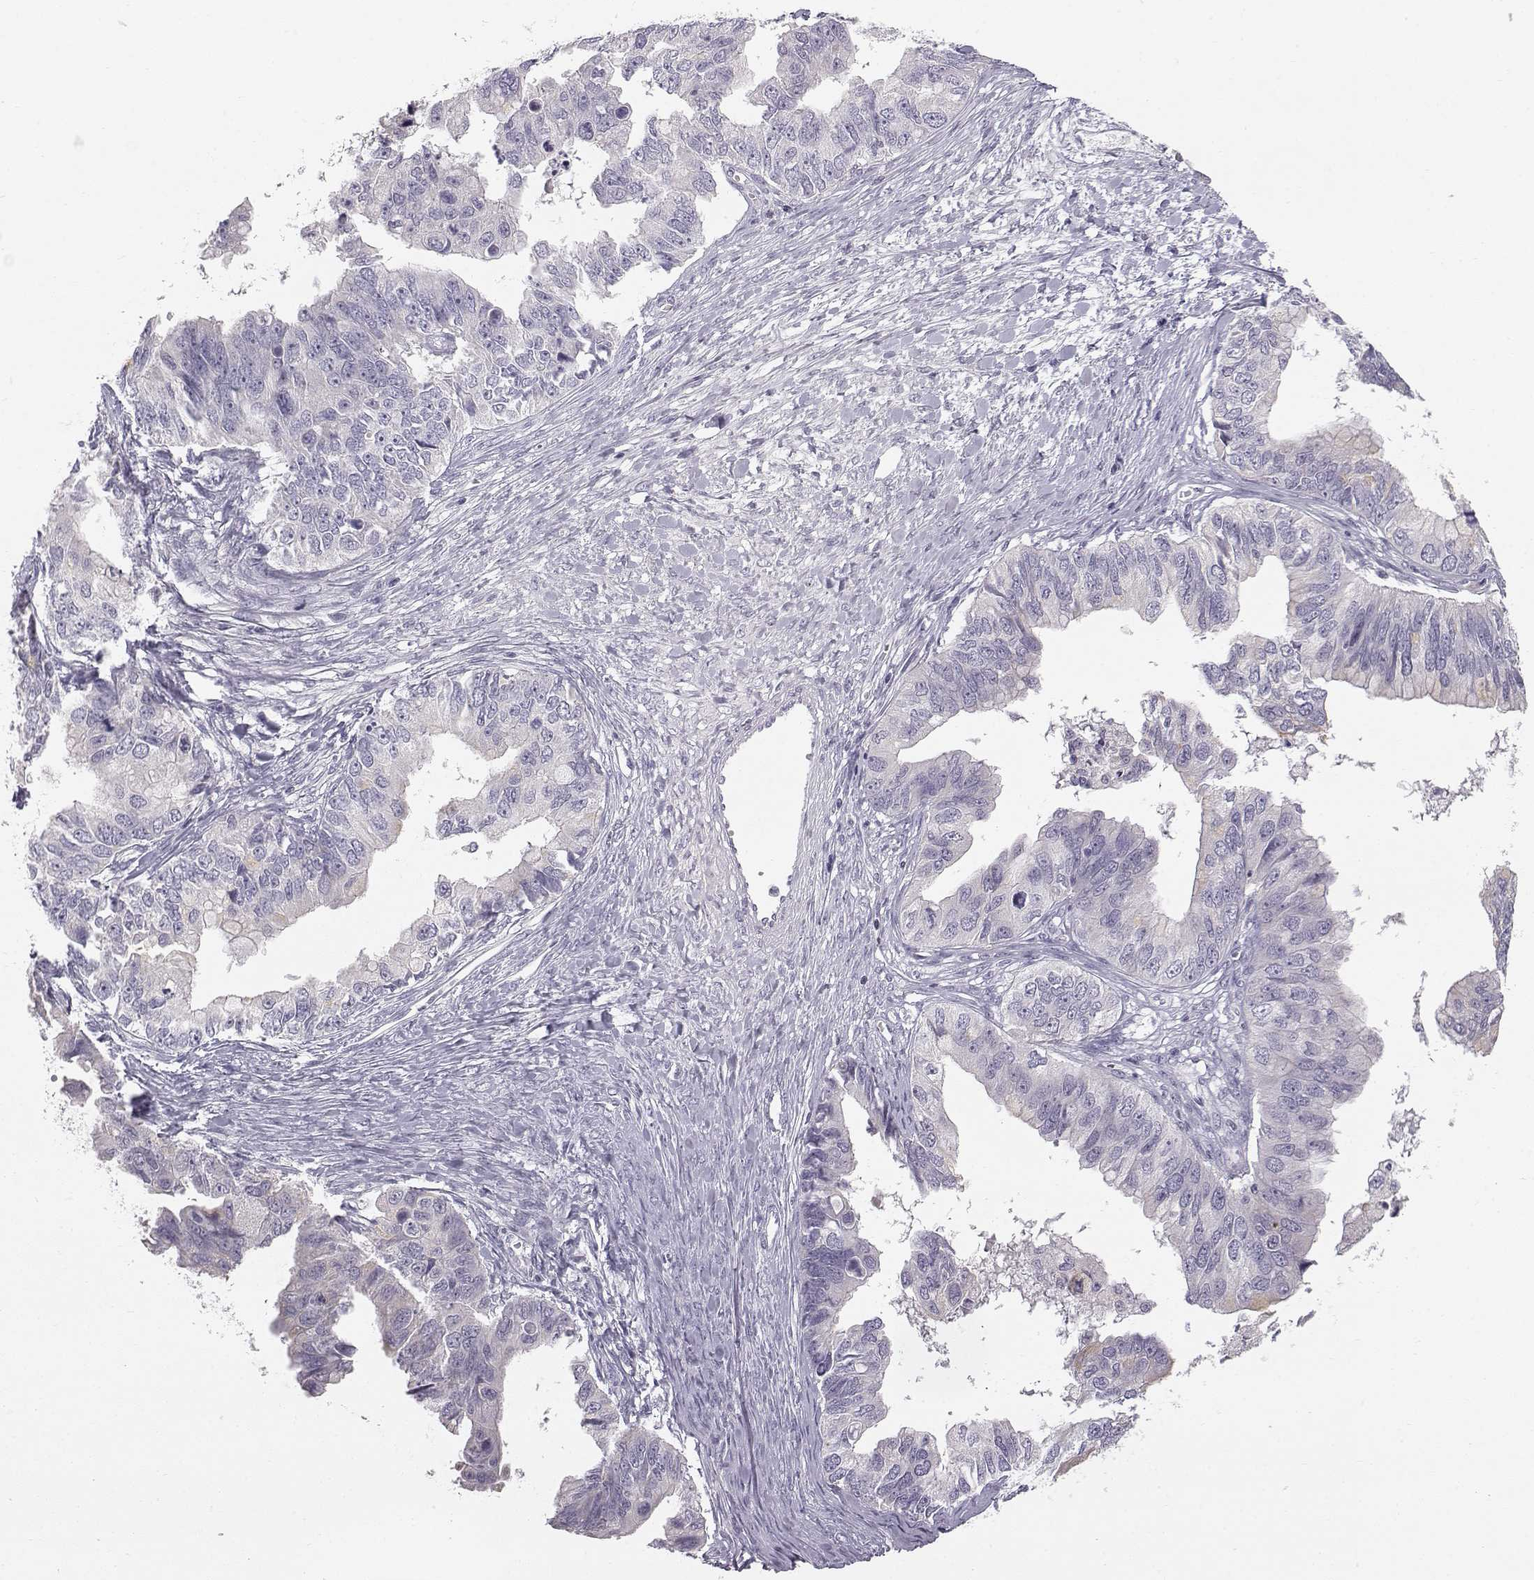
{"staining": {"intensity": "weak", "quantity": "<25%", "location": "cytoplasmic/membranous"}, "tissue": "ovarian cancer", "cell_type": "Tumor cells", "image_type": "cancer", "snomed": [{"axis": "morphology", "description": "Cystadenocarcinoma, mucinous, NOS"}, {"axis": "topography", "description": "Ovary"}], "caption": "DAB (3,3'-diaminobenzidine) immunohistochemical staining of human ovarian cancer (mucinous cystadenocarcinoma) demonstrates no significant staining in tumor cells.", "gene": "ACSL6", "patient": {"sex": "female", "age": 76}}